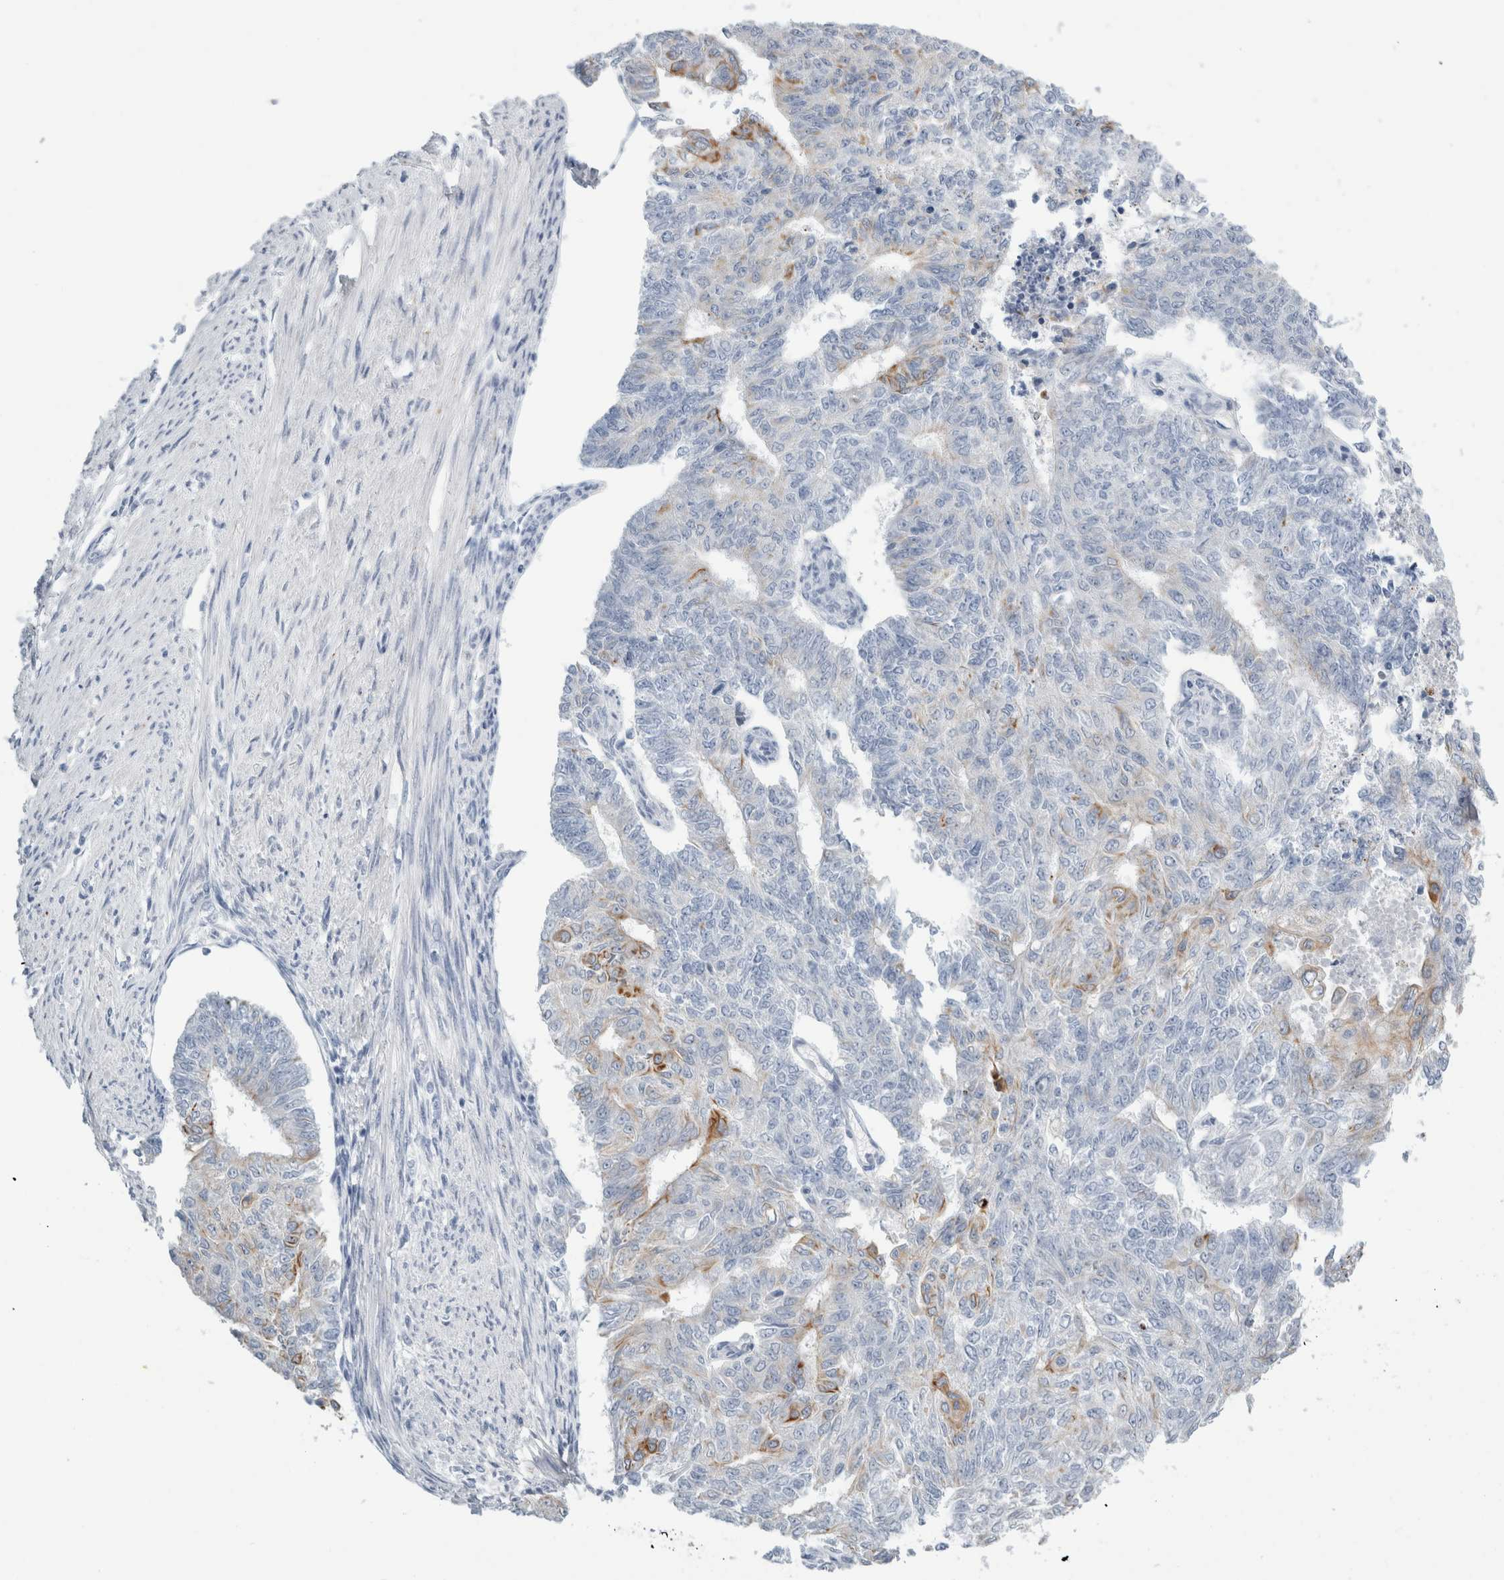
{"staining": {"intensity": "moderate", "quantity": "<25%", "location": "cytoplasmic/membranous"}, "tissue": "endometrial cancer", "cell_type": "Tumor cells", "image_type": "cancer", "snomed": [{"axis": "morphology", "description": "Adenocarcinoma, NOS"}, {"axis": "topography", "description": "Endometrium"}], "caption": "Human endometrial cancer stained with a protein marker reveals moderate staining in tumor cells.", "gene": "RPH3AL", "patient": {"sex": "female", "age": 32}}